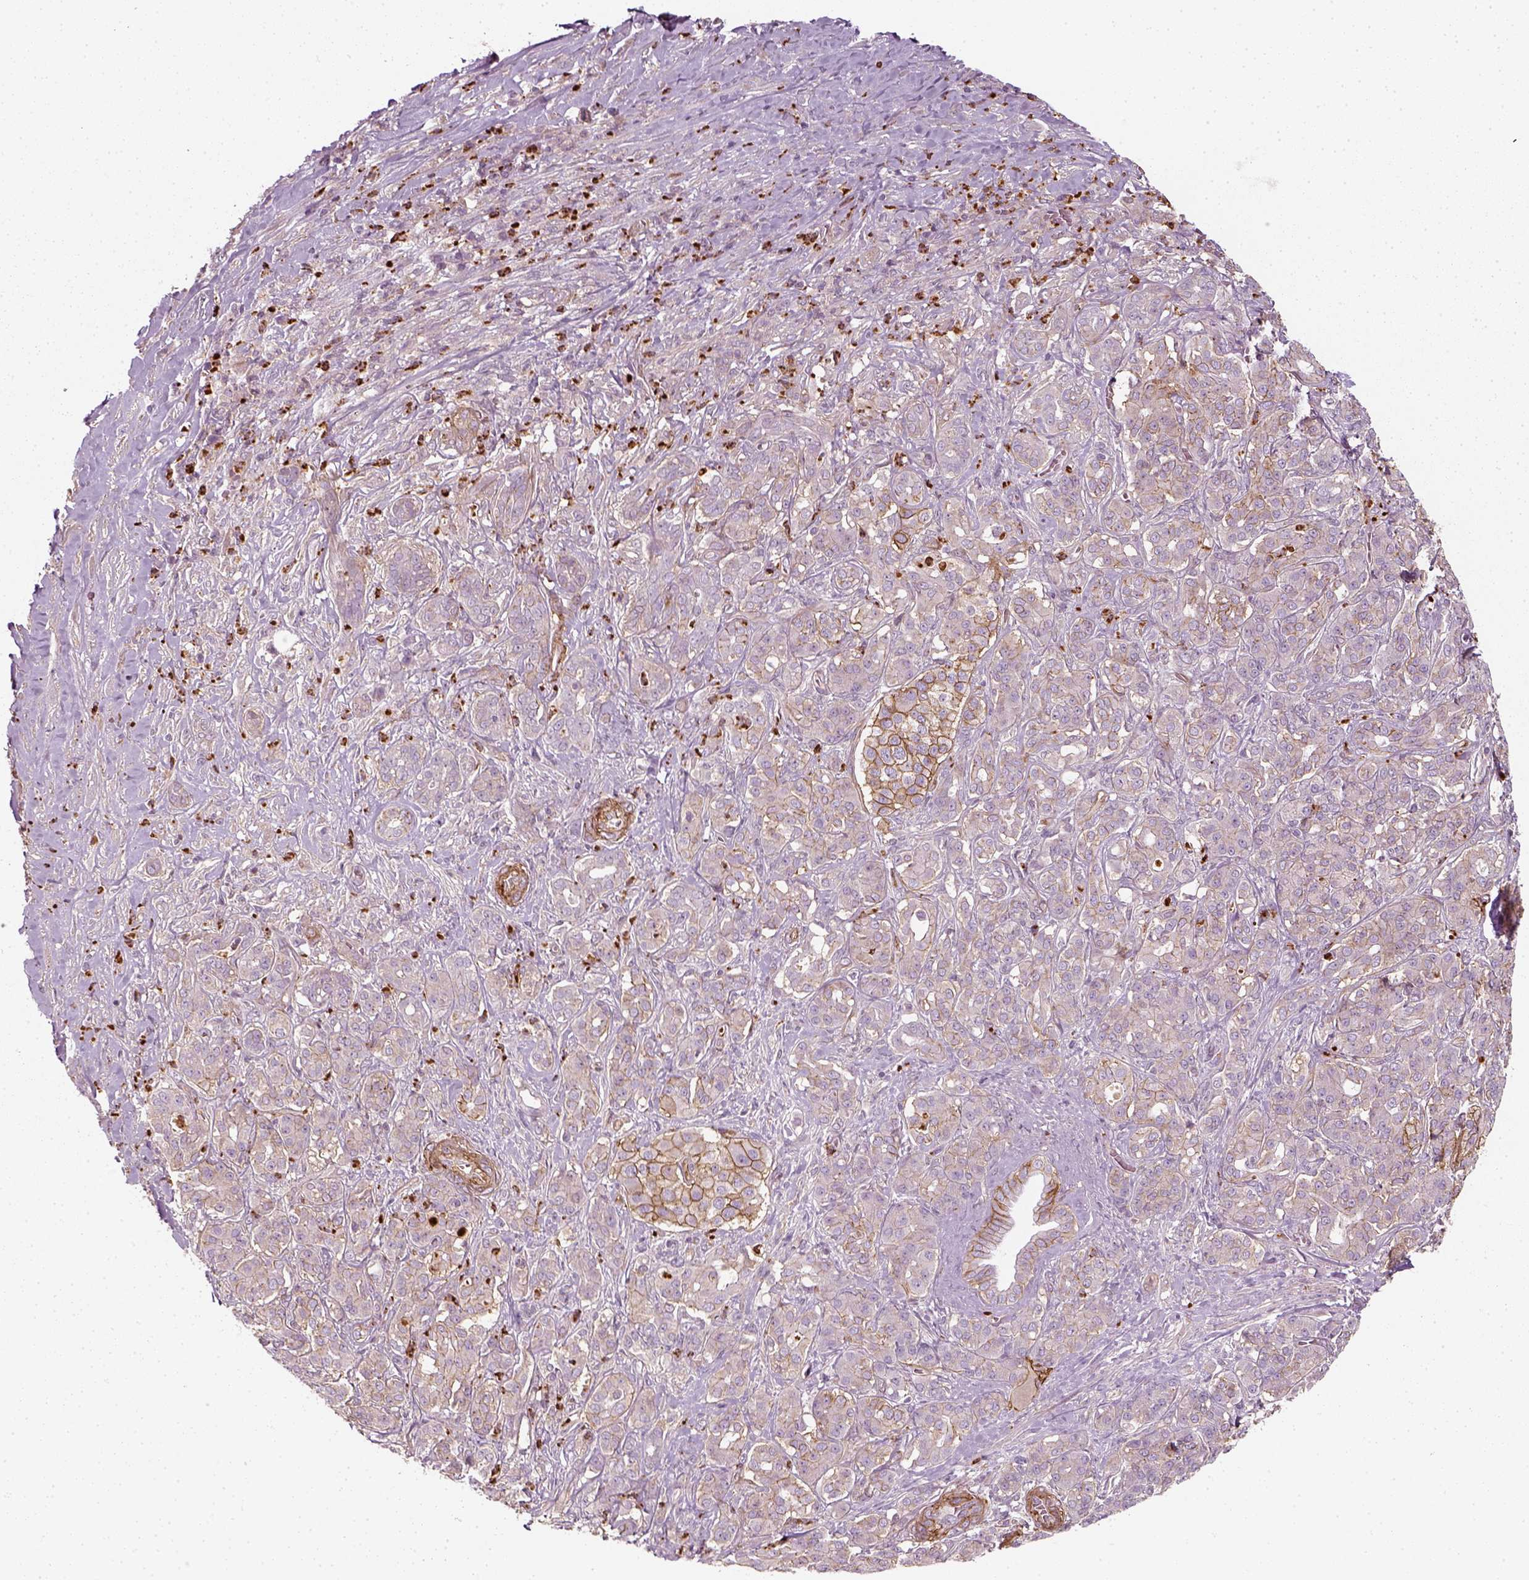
{"staining": {"intensity": "moderate", "quantity": "25%-75%", "location": "cytoplasmic/membranous"}, "tissue": "pancreatic cancer", "cell_type": "Tumor cells", "image_type": "cancer", "snomed": [{"axis": "morphology", "description": "Normal tissue, NOS"}, {"axis": "morphology", "description": "Inflammation, NOS"}, {"axis": "morphology", "description": "Adenocarcinoma, NOS"}, {"axis": "topography", "description": "Pancreas"}], "caption": "There is medium levels of moderate cytoplasmic/membranous staining in tumor cells of pancreatic cancer, as demonstrated by immunohistochemical staining (brown color).", "gene": "NPTN", "patient": {"sex": "male", "age": 57}}